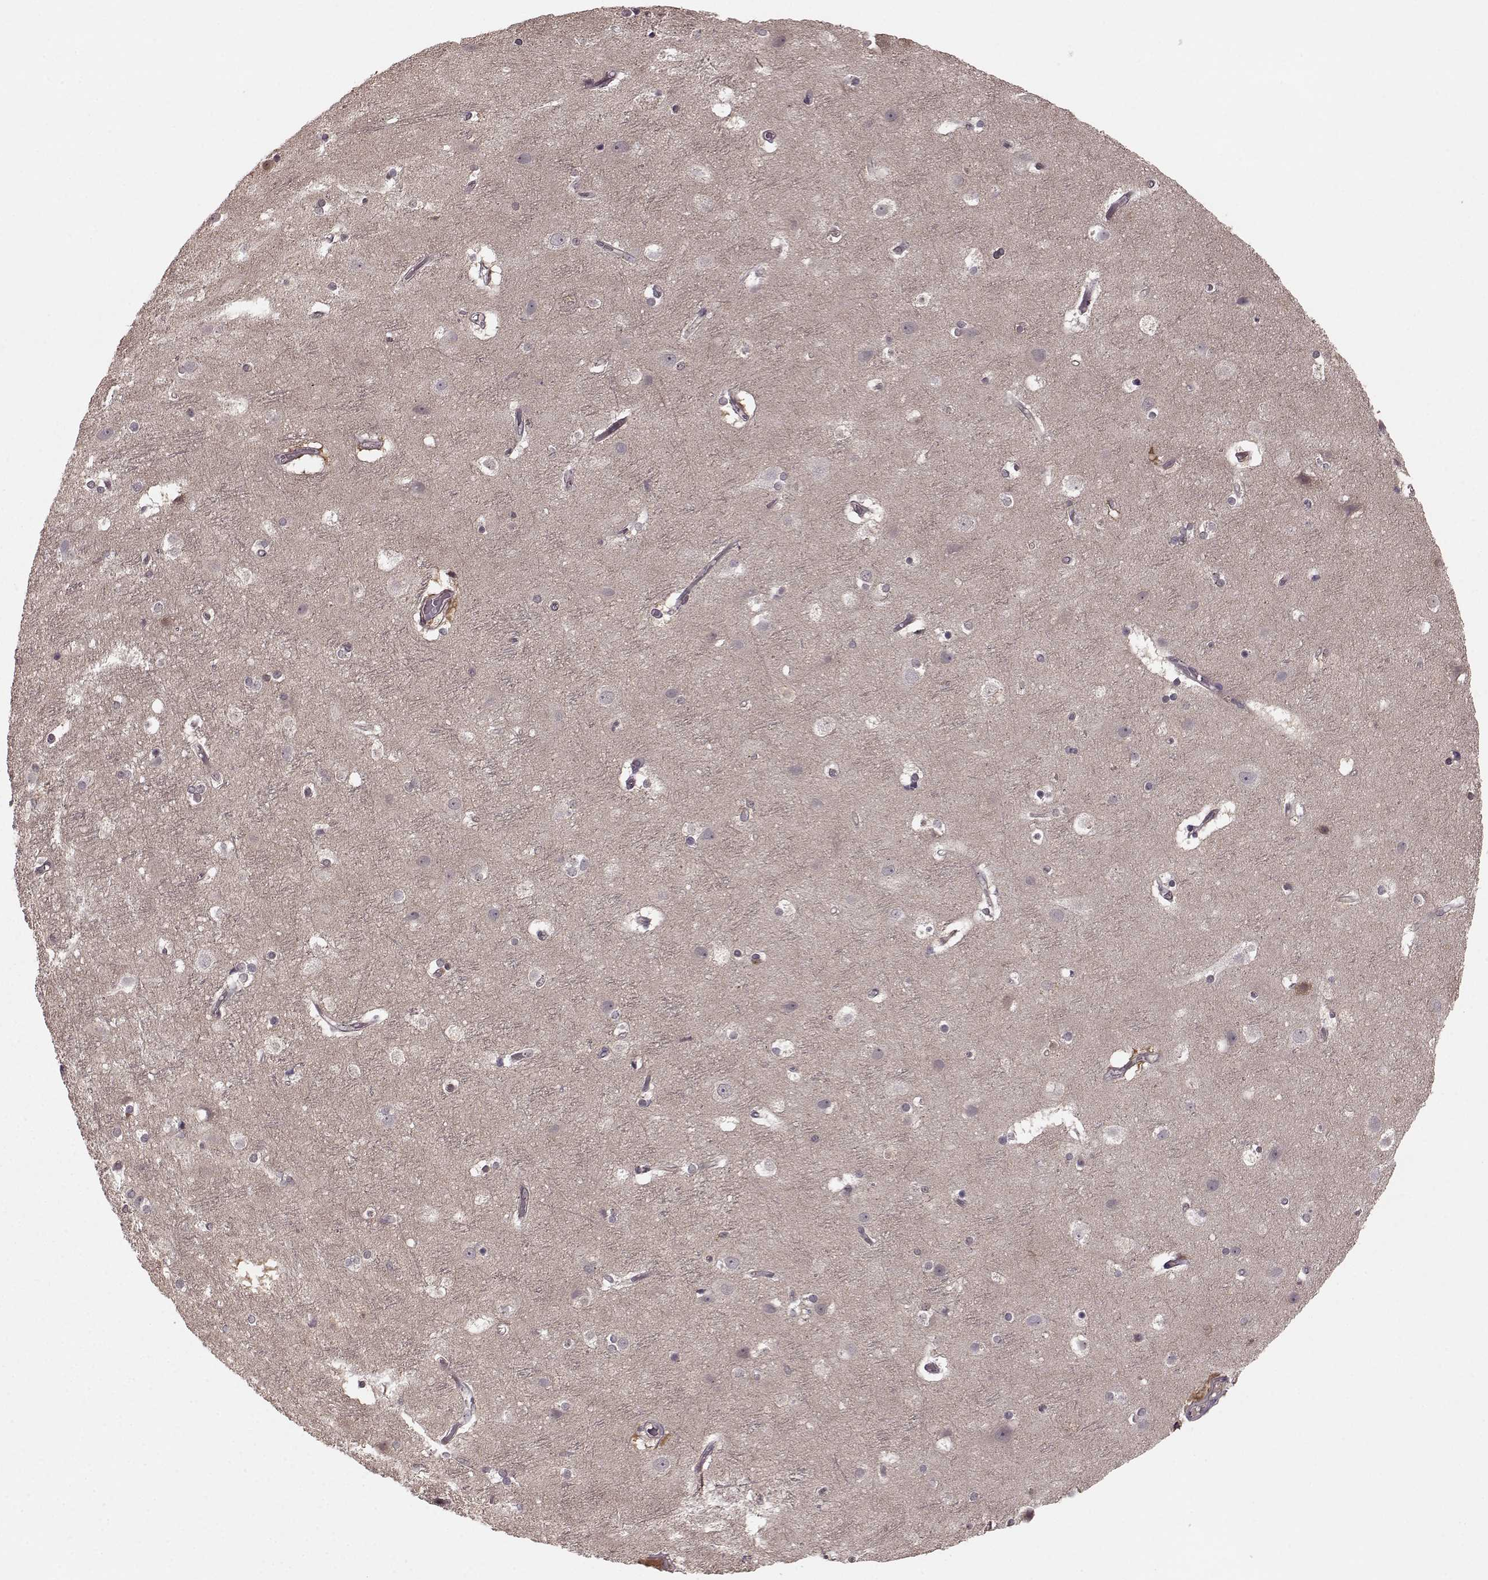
{"staining": {"intensity": "negative", "quantity": "none", "location": "none"}, "tissue": "cerebral cortex", "cell_type": "Endothelial cells", "image_type": "normal", "snomed": [{"axis": "morphology", "description": "Normal tissue, NOS"}, {"axis": "topography", "description": "Cerebral cortex"}], "caption": "This is an IHC histopathology image of benign human cerebral cortex. There is no positivity in endothelial cells.", "gene": "GSS", "patient": {"sex": "female", "age": 52}}